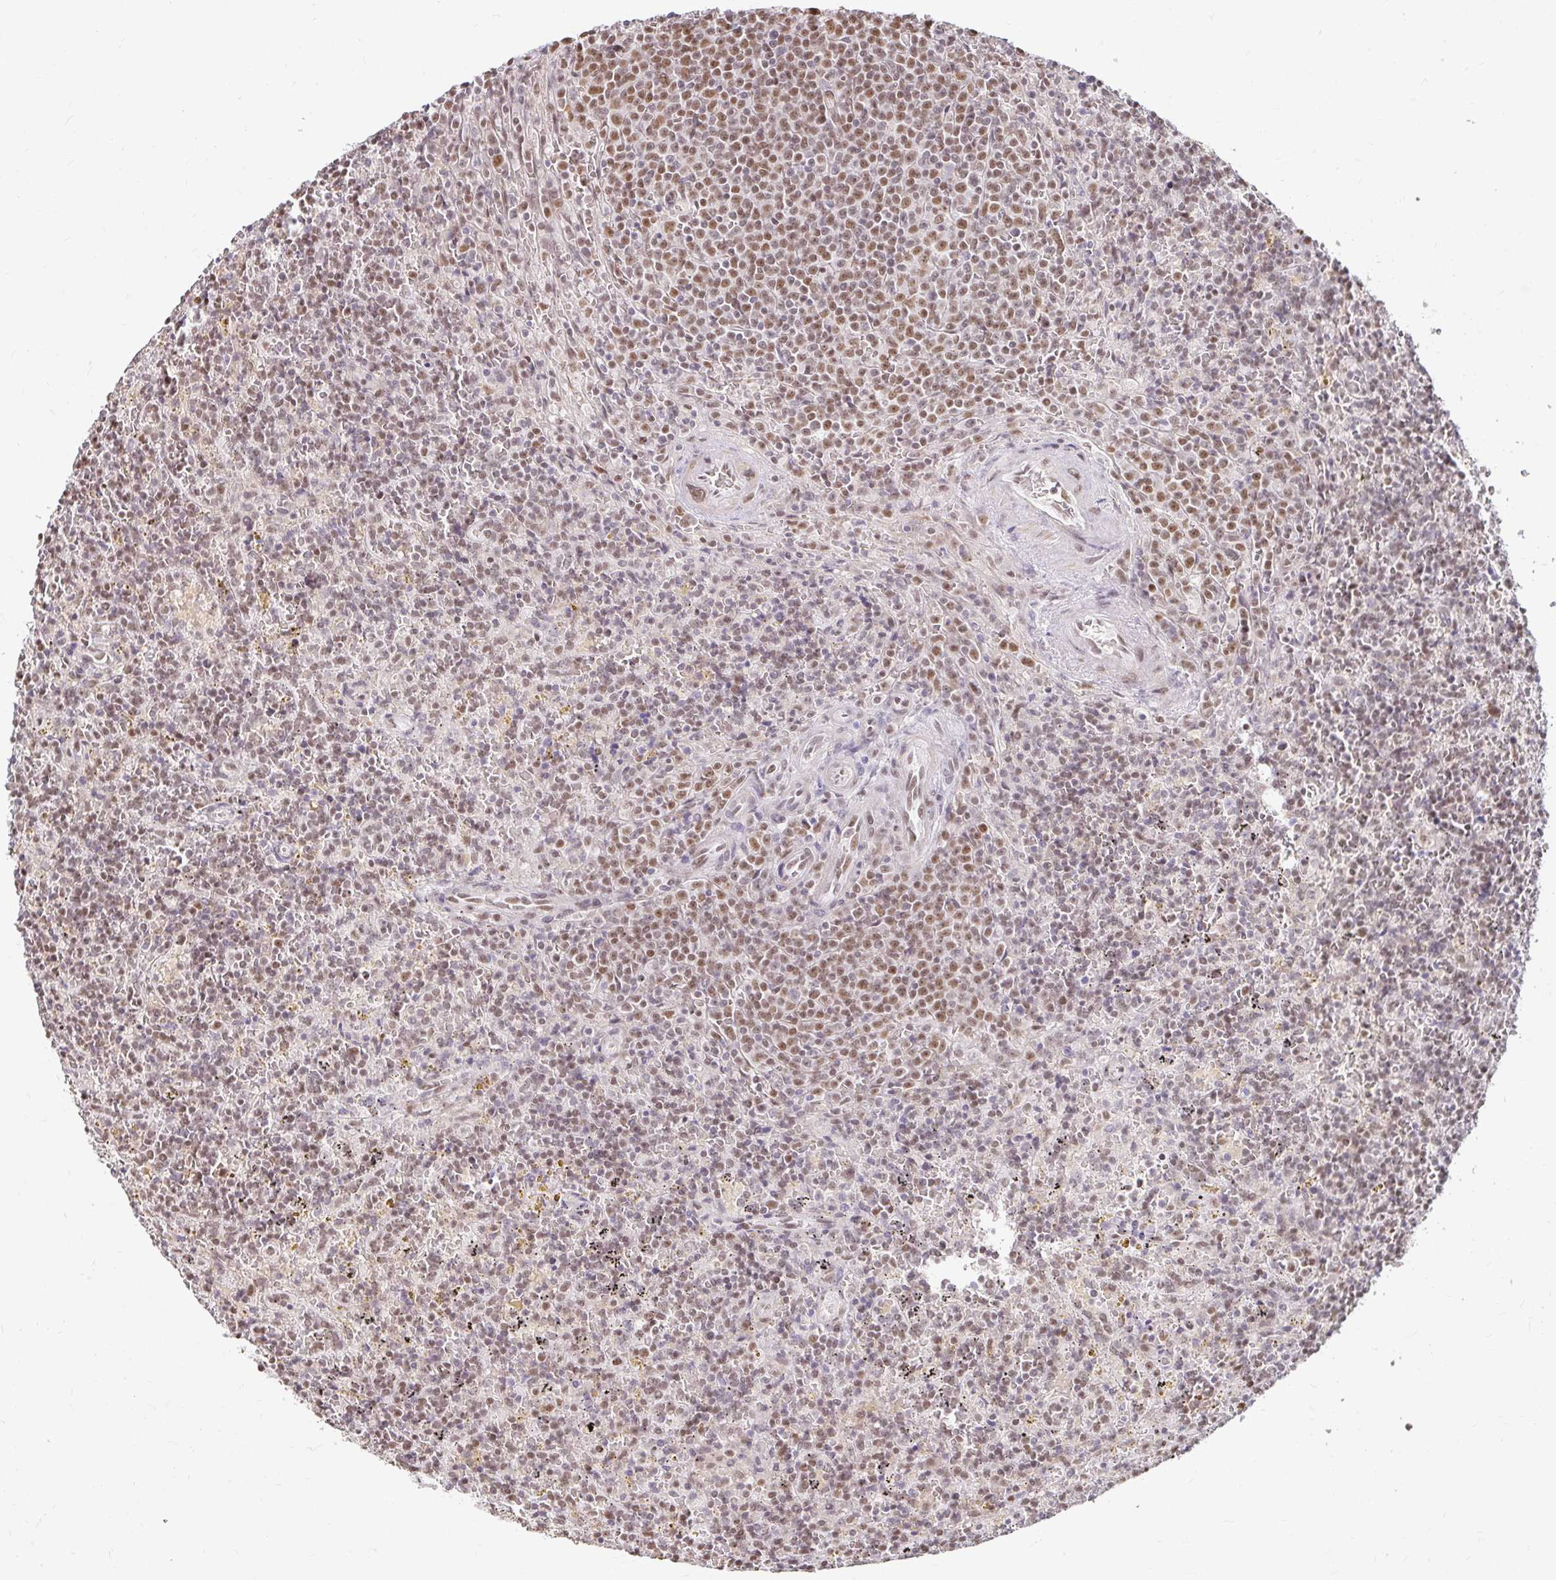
{"staining": {"intensity": "moderate", "quantity": ">75%", "location": "nuclear"}, "tissue": "lymphoma", "cell_type": "Tumor cells", "image_type": "cancer", "snomed": [{"axis": "morphology", "description": "Malignant lymphoma, non-Hodgkin's type, Low grade"}, {"axis": "topography", "description": "Spleen"}], "caption": "Moderate nuclear protein positivity is appreciated in approximately >75% of tumor cells in lymphoma.", "gene": "HNRNPU", "patient": {"sex": "male", "age": 67}}